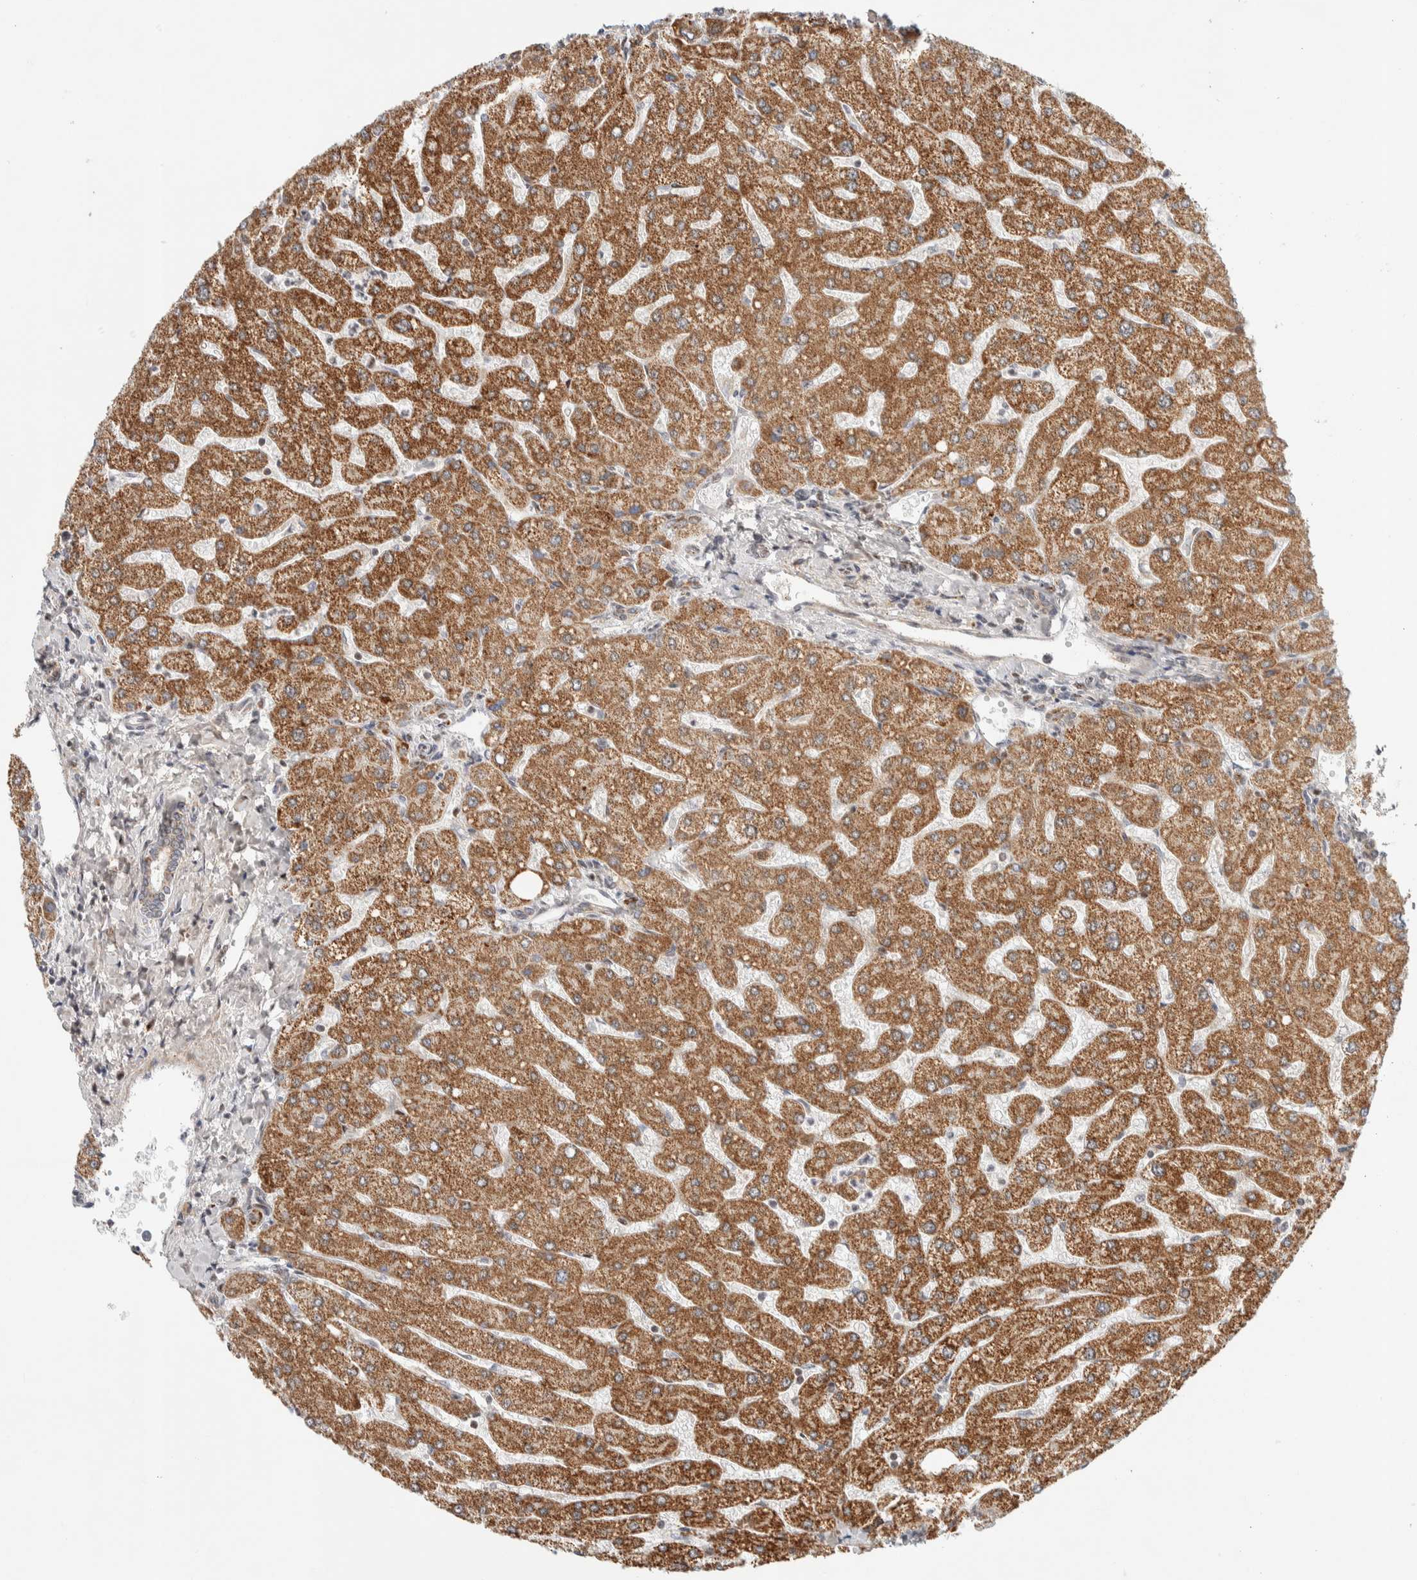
{"staining": {"intensity": "weak", "quantity": ">75%", "location": "cytoplasmic/membranous"}, "tissue": "liver", "cell_type": "Cholangiocytes", "image_type": "normal", "snomed": [{"axis": "morphology", "description": "Normal tissue, NOS"}, {"axis": "topography", "description": "Liver"}], "caption": "Normal liver was stained to show a protein in brown. There is low levels of weak cytoplasmic/membranous expression in about >75% of cholangiocytes.", "gene": "TSPAN32", "patient": {"sex": "male", "age": 55}}